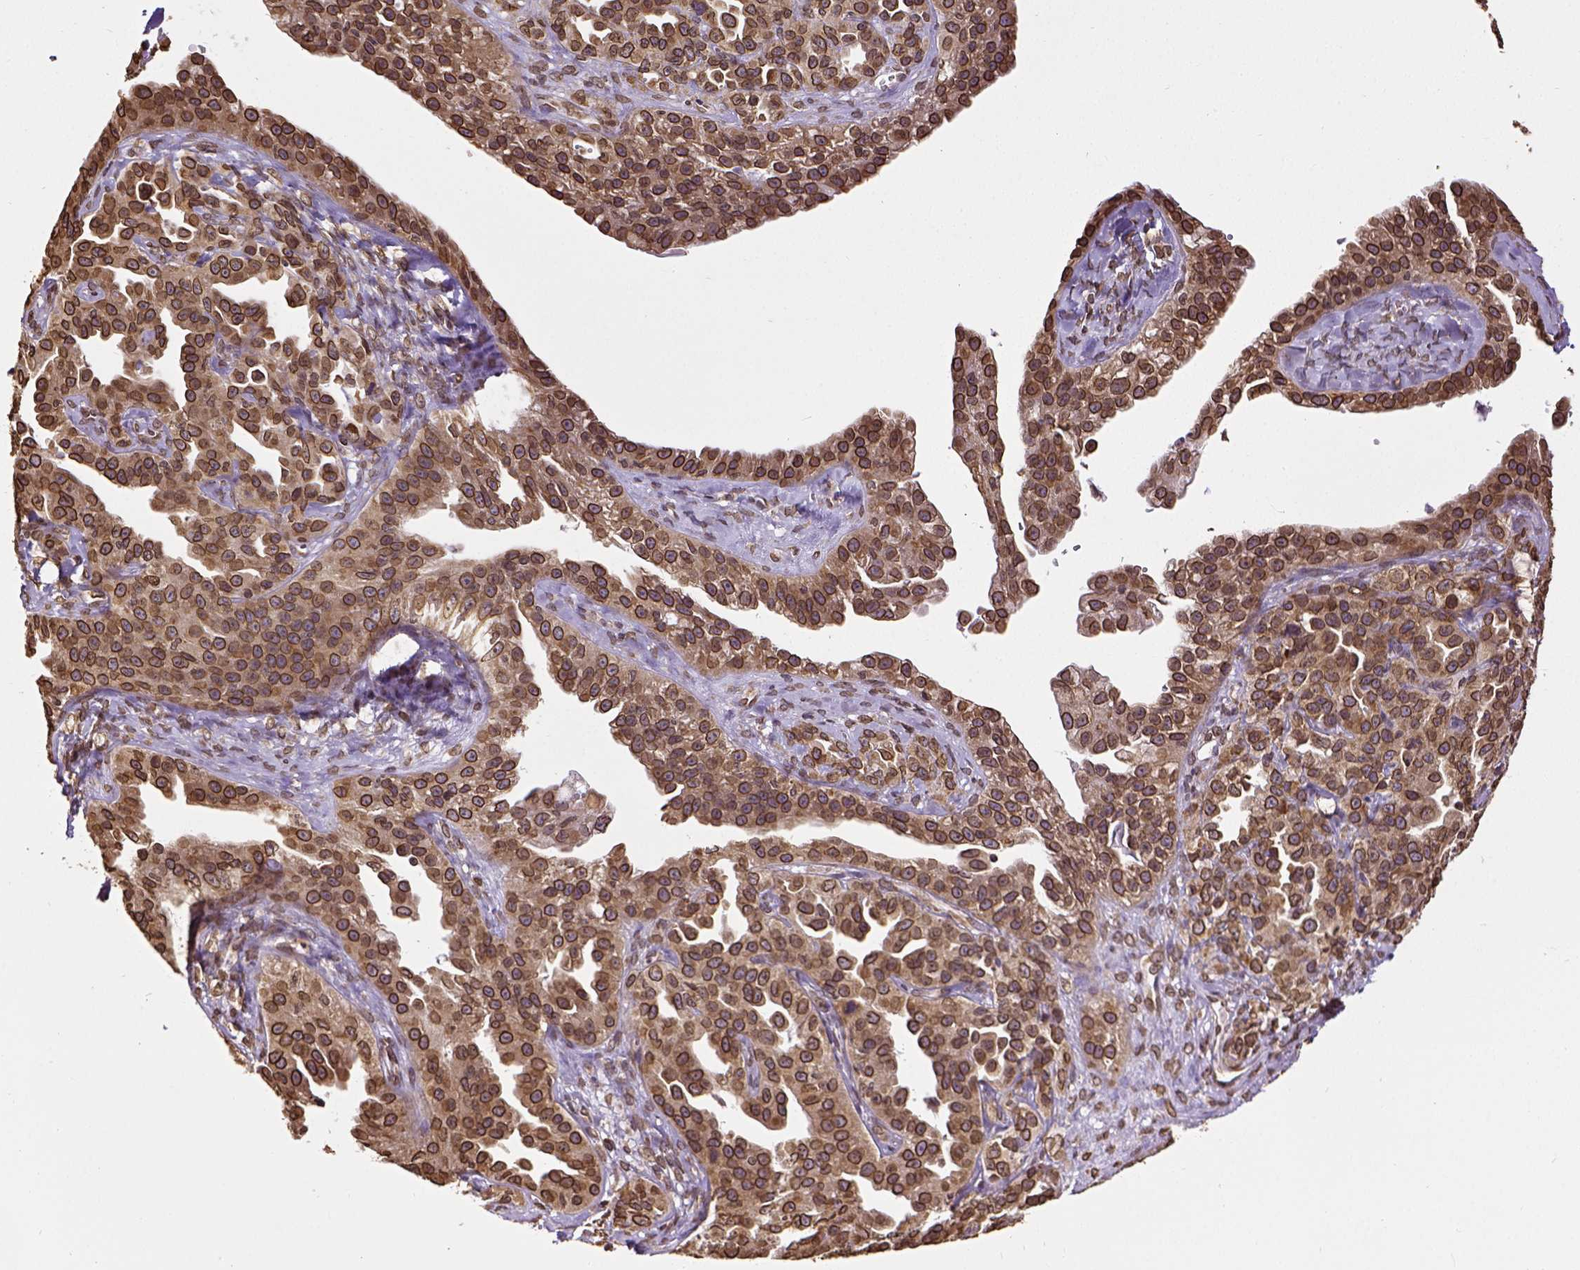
{"staining": {"intensity": "strong", "quantity": ">75%", "location": "cytoplasmic/membranous,nuclear"}, "tissue": "ovarian cancer", "cell_type": "Tumor cells", "image_type": "cancer", "snomed": [{"axis": "morphology", "description": "Cystadenocarcinoma, serous, NOS"}, {"axis": "topography", "description": "Ovary"}], "caption": "A brown stain highlights strong cytoplasmic/membranous and nuclear expression of a protein in human ovarian cancer tumor cells. (DAB = brown stain, brightfield microscopy at high magnification).", "gene": "MTDH", "patient": {"sex": "female", "age": 75}}